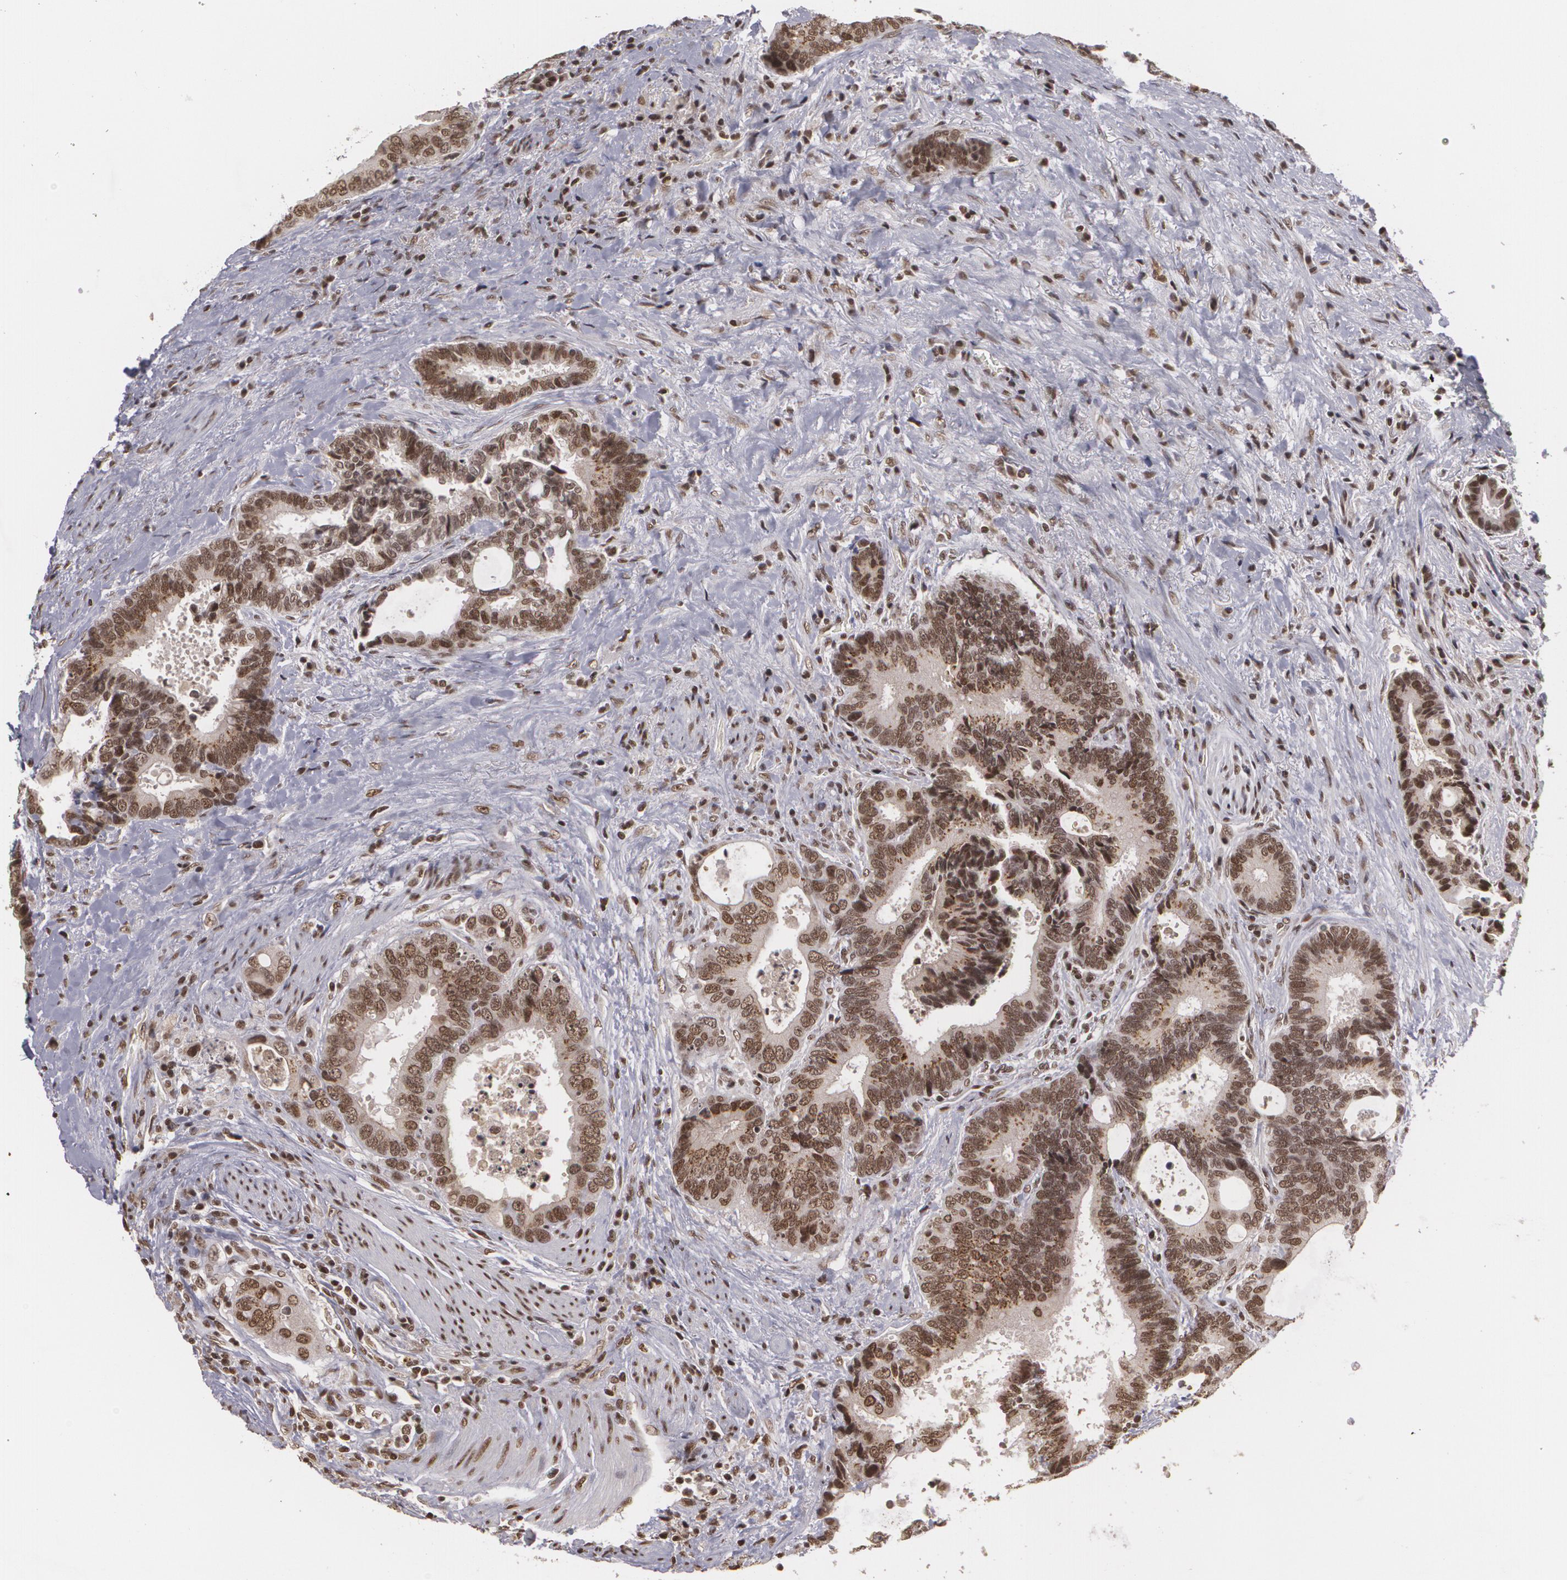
{"staining": {"intensity": "strong", "quantity": ">75%", "location": "nuclear"}, "tissue": "colorectal cancer", "cell_type": "Tumor cells", "image_type": "cancer", "snomed": [{"axis": "morphology", "description": "Adenocarcinoma, NOS"}, {"axis": "topography", "description": "Rectum"}], "caption": "Colorectal cancer tissue shows strong nuclear positivity in approximately >75% of tumor cells The protein is shown in brown color, while the nuclei are stained blue.", "gene": "RXRB", "patient": {"sex": "female", "age": 67}}